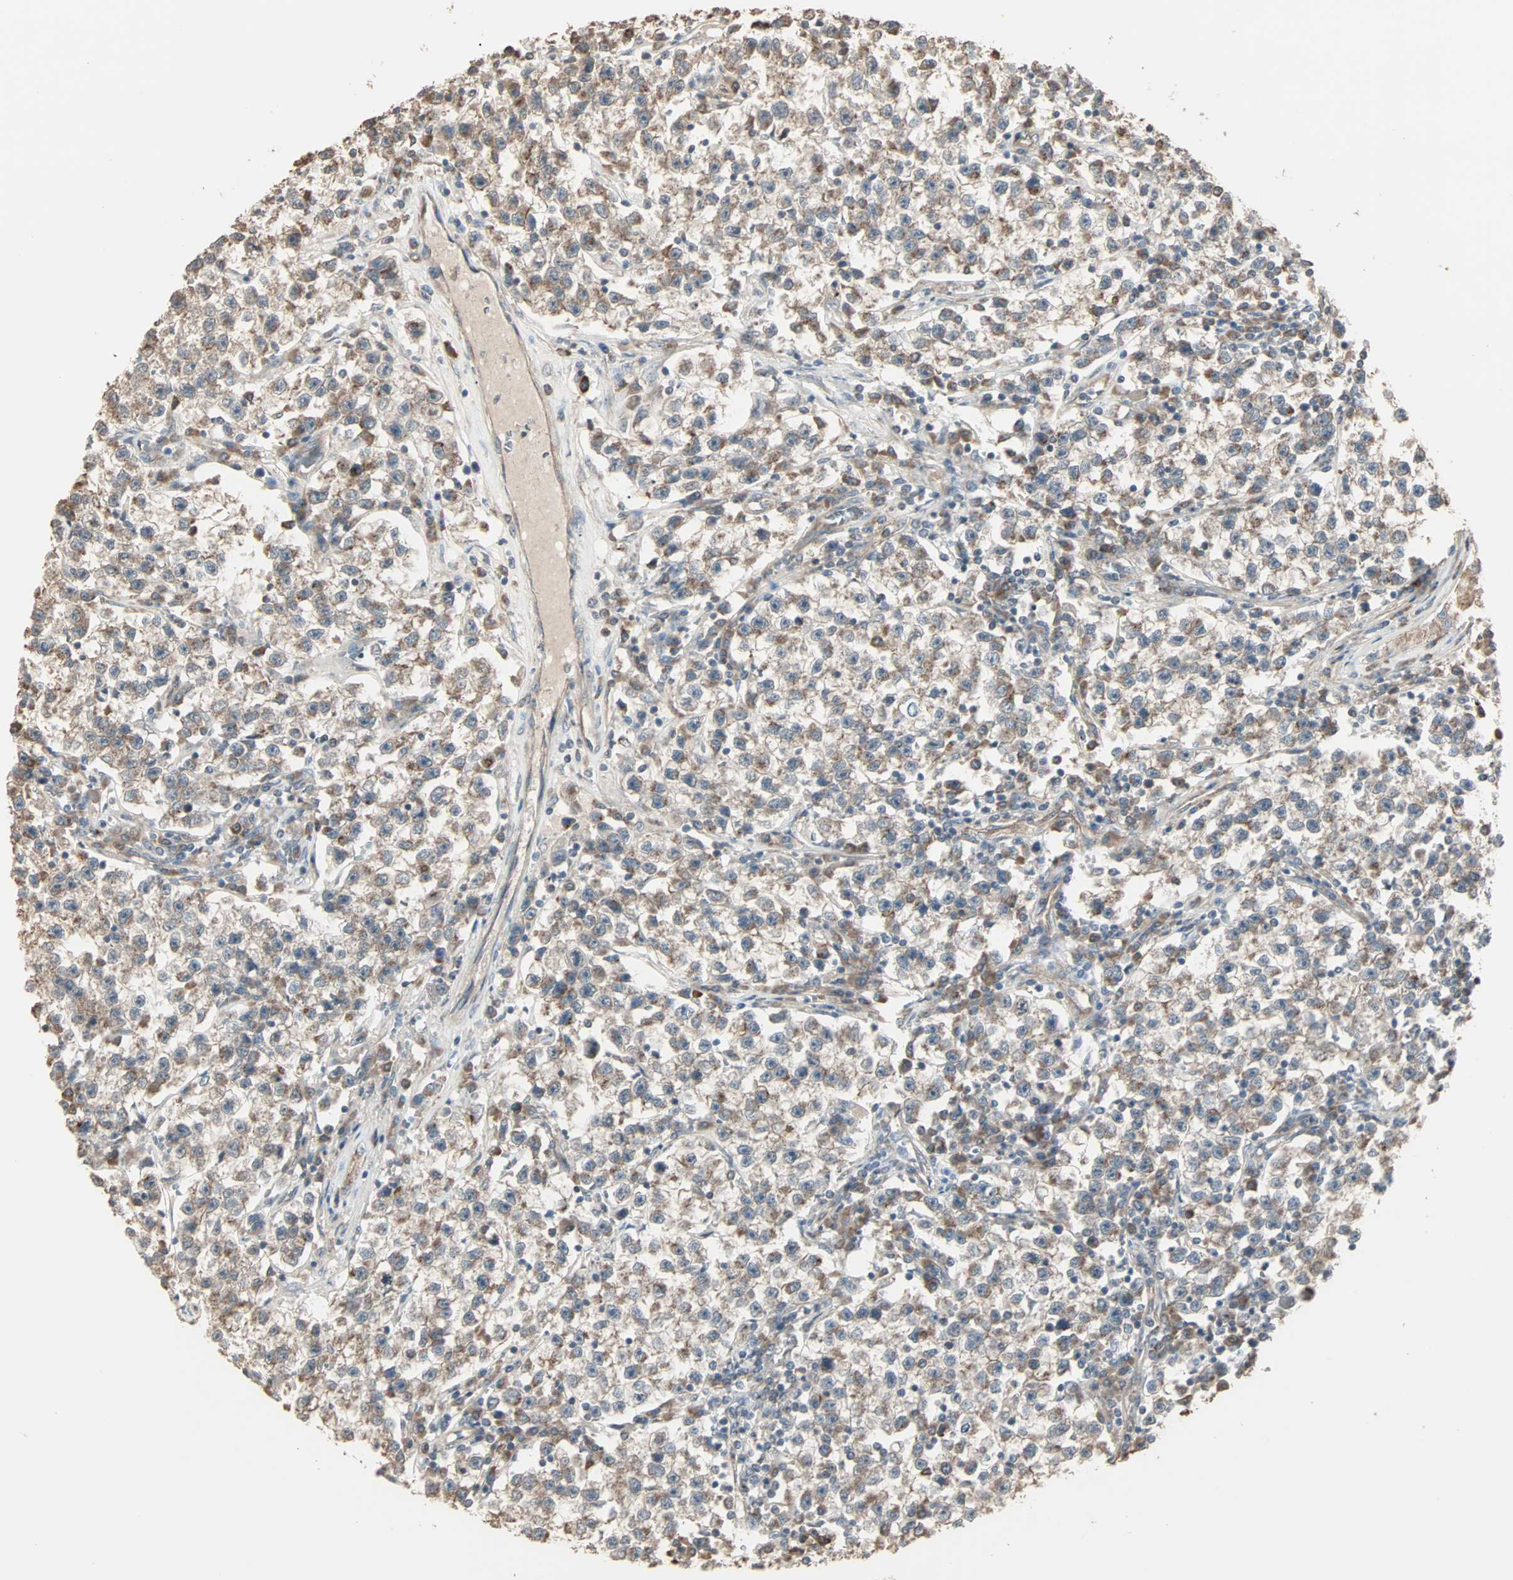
{"staining": {"intensity": "moderate", "quantity": "<25%", "location": "cytoplasmic/membranous"}, "tissue": "testis cancer", "cell_type": "Tumor cells", "image_type": "cancer", "snomed": [{"axis": "morphology", "description": "Seminoma, NOS"}, {"axis": "topography", "description": "Testis"}], "caption": "Protein staining by immunohistochemistry displays moderate cytoplasmic/membranous expression in about <25% of tumor cells in testis cancer (seminoma).", "gene": "GALNT3", "patient": {"sex": "male", "age": 22}}